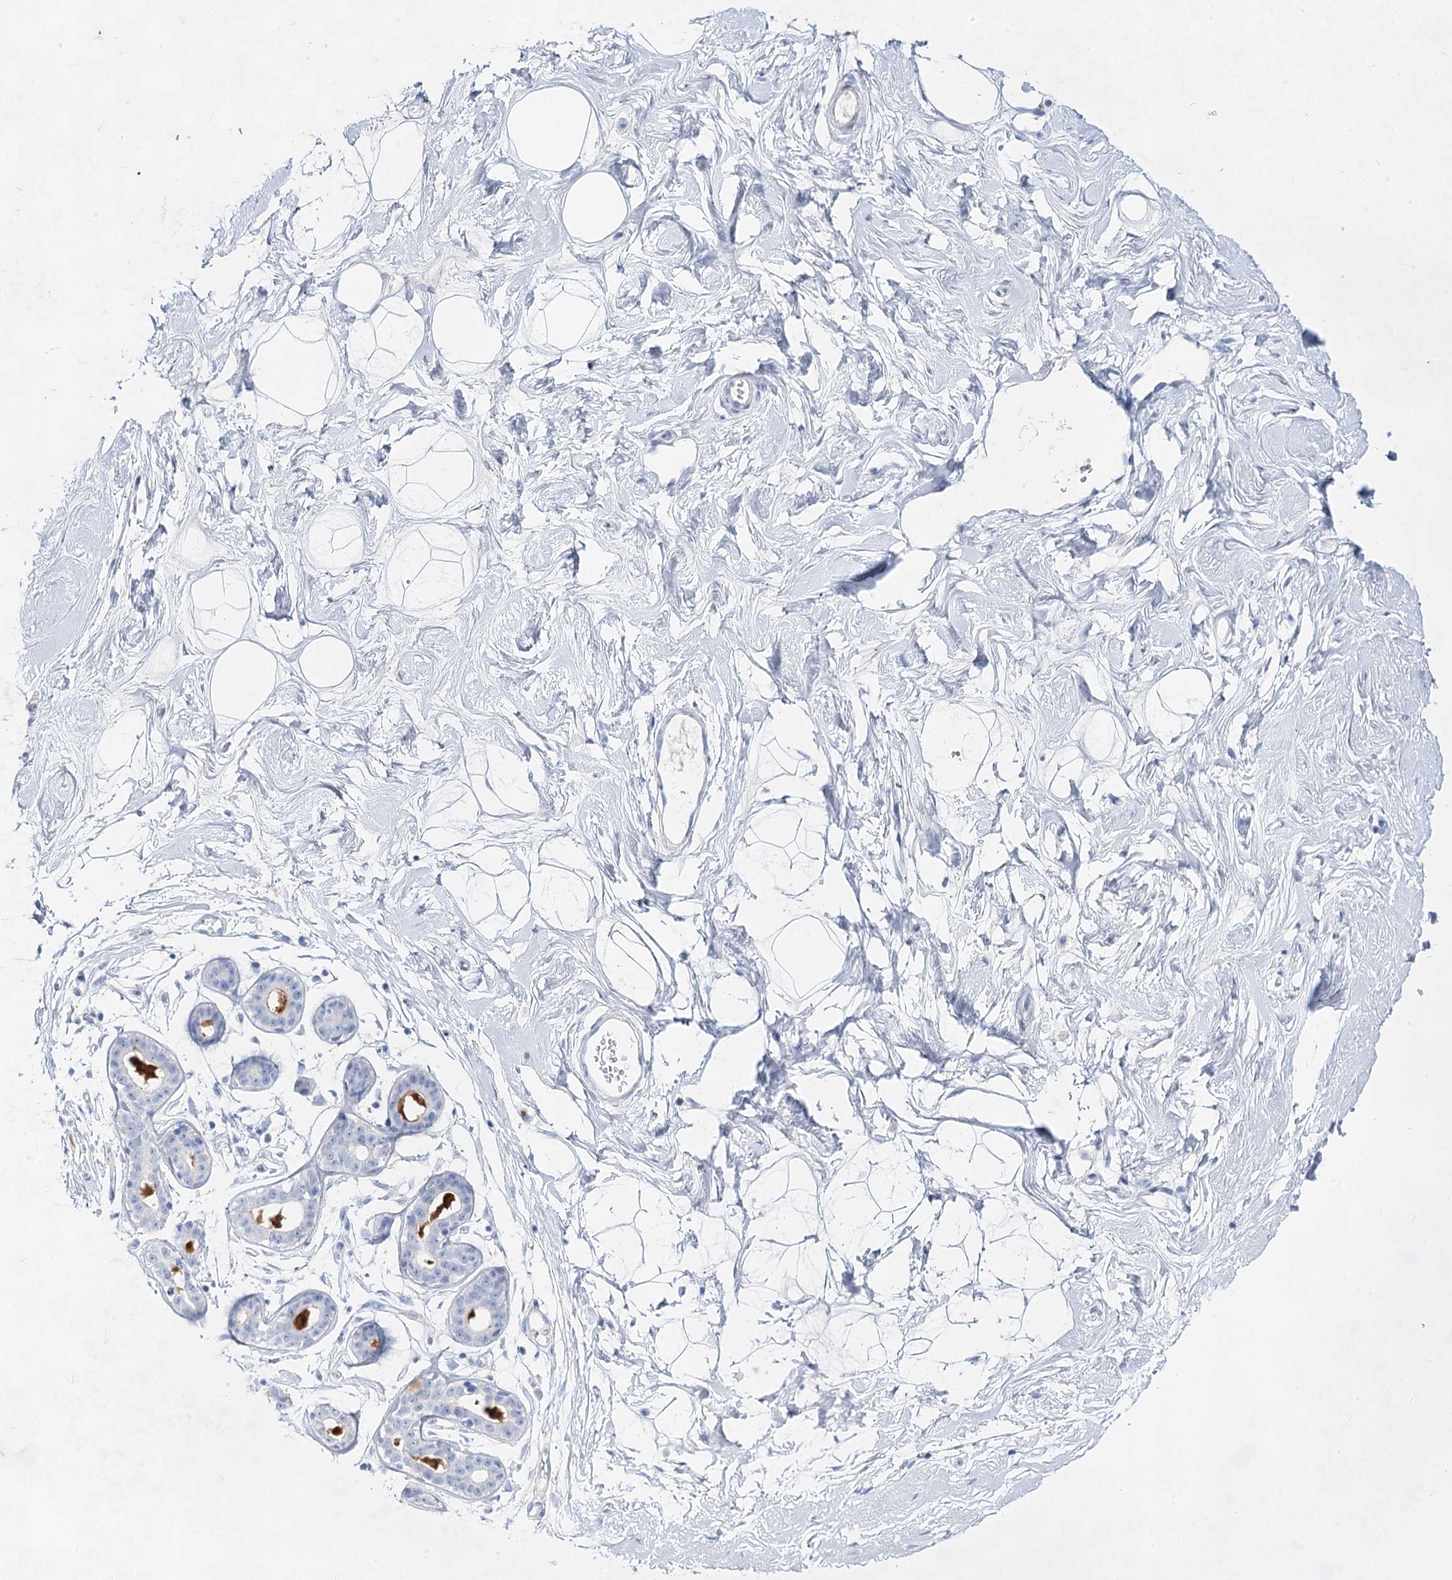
{"staining": {"intensity": "negative", "quantity": "none", "location": "none"}, "tissue": "breast", "cell_type": "Adipocytes", "image_type": "normal", "snomed": [{"axis": "morphology", "description": "Normal tissue, NOS"}, {"axis": "morphology", "description": "Adenoma, NOS"}, {"axis": "topography", "description": "Breast"}], "caption": "Image shows no significant protein positivity in adipocytes of unremarkable breast. (Brightfield microscopy of DAB (3,3'-diaminobenzidine) immunohistochemistry (IHC) at high magnification).", "gene": "ACRV1", "patient": {"sex": "female", "age": 23}}